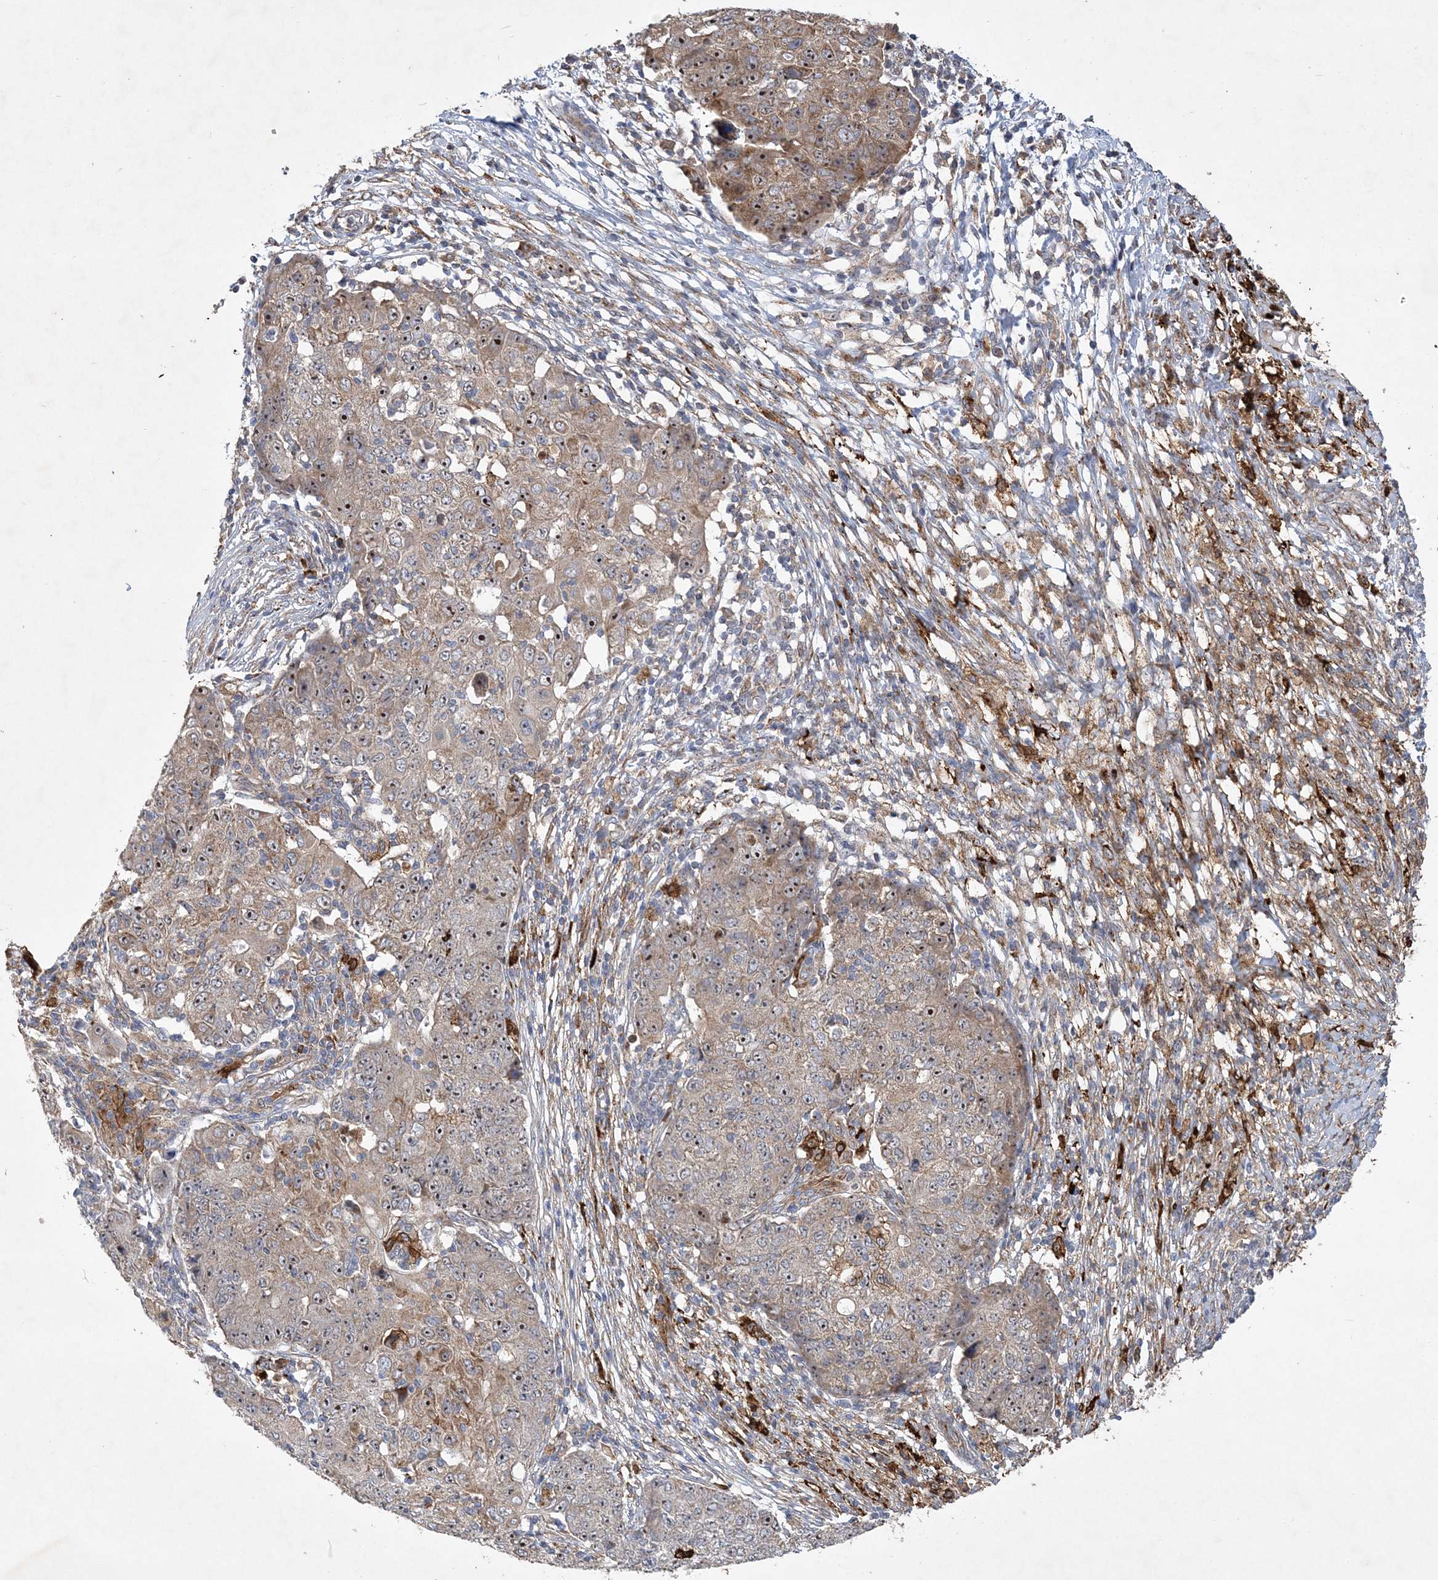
{"staining": {"intensity": "moderate", "quantity": ">75%", "location": "cytoplasmic/membranous,nuclear"}, "tissue": "ovarian cancer", "cell_type": "Tumor cells", "image_type": "cancer", "snomed": [{"axis": "morphology", "description": "Carcinoma, endometroid"}, {"axis": "topography", "description": "Ovary"}], "caption": "Endometroid carcinoma (ovarian) stained for a protein demonstrates moderate cytoplasmic/membranous and nuclear positivity in tumor cells.", "gene": "FEZ2", "patient": {"sex": "female", "age": 42}}